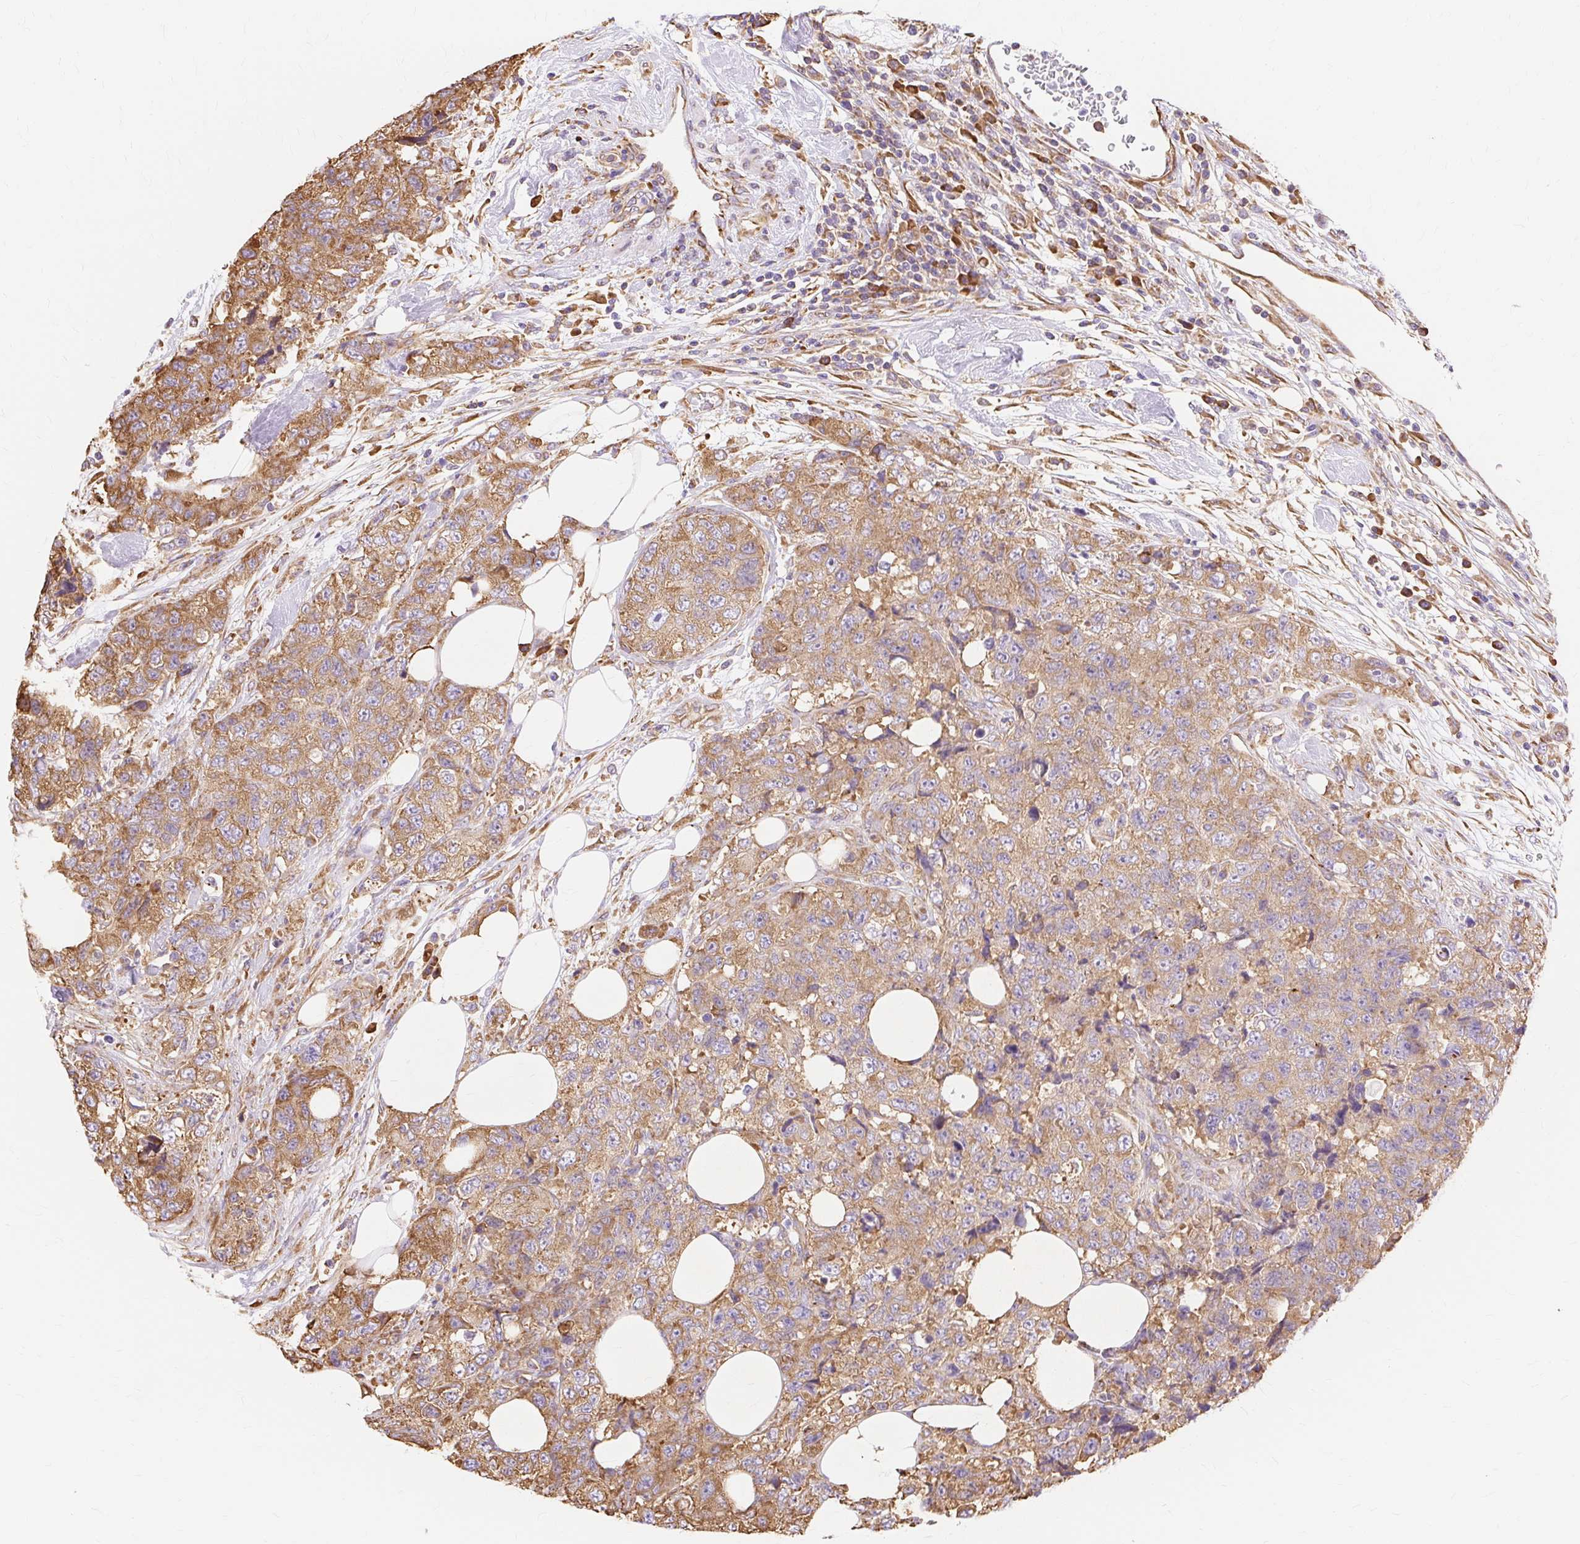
{"staining": {"intensity": "moderate", "quantity": ">75%", "location": "cytoplasmic/membranous"}, "tissue": "urothelial cancer", "cell_type": "Tumor cells", "image_type": "cancer", "snomed": [{"axis": "morphology", "description": "Urothelial carcinoma, High grade"}, {"axis": "topography", "description": "Urinary bladder"}], "caption": "This is an image of immunohistochemistry (IHC) staining of urothelial cancer, which shows moderate staining in the cytoplasmic/membranous of tumor cells.", "gene": "RPS17", "patient": {"sex": "female", "age": 78}}